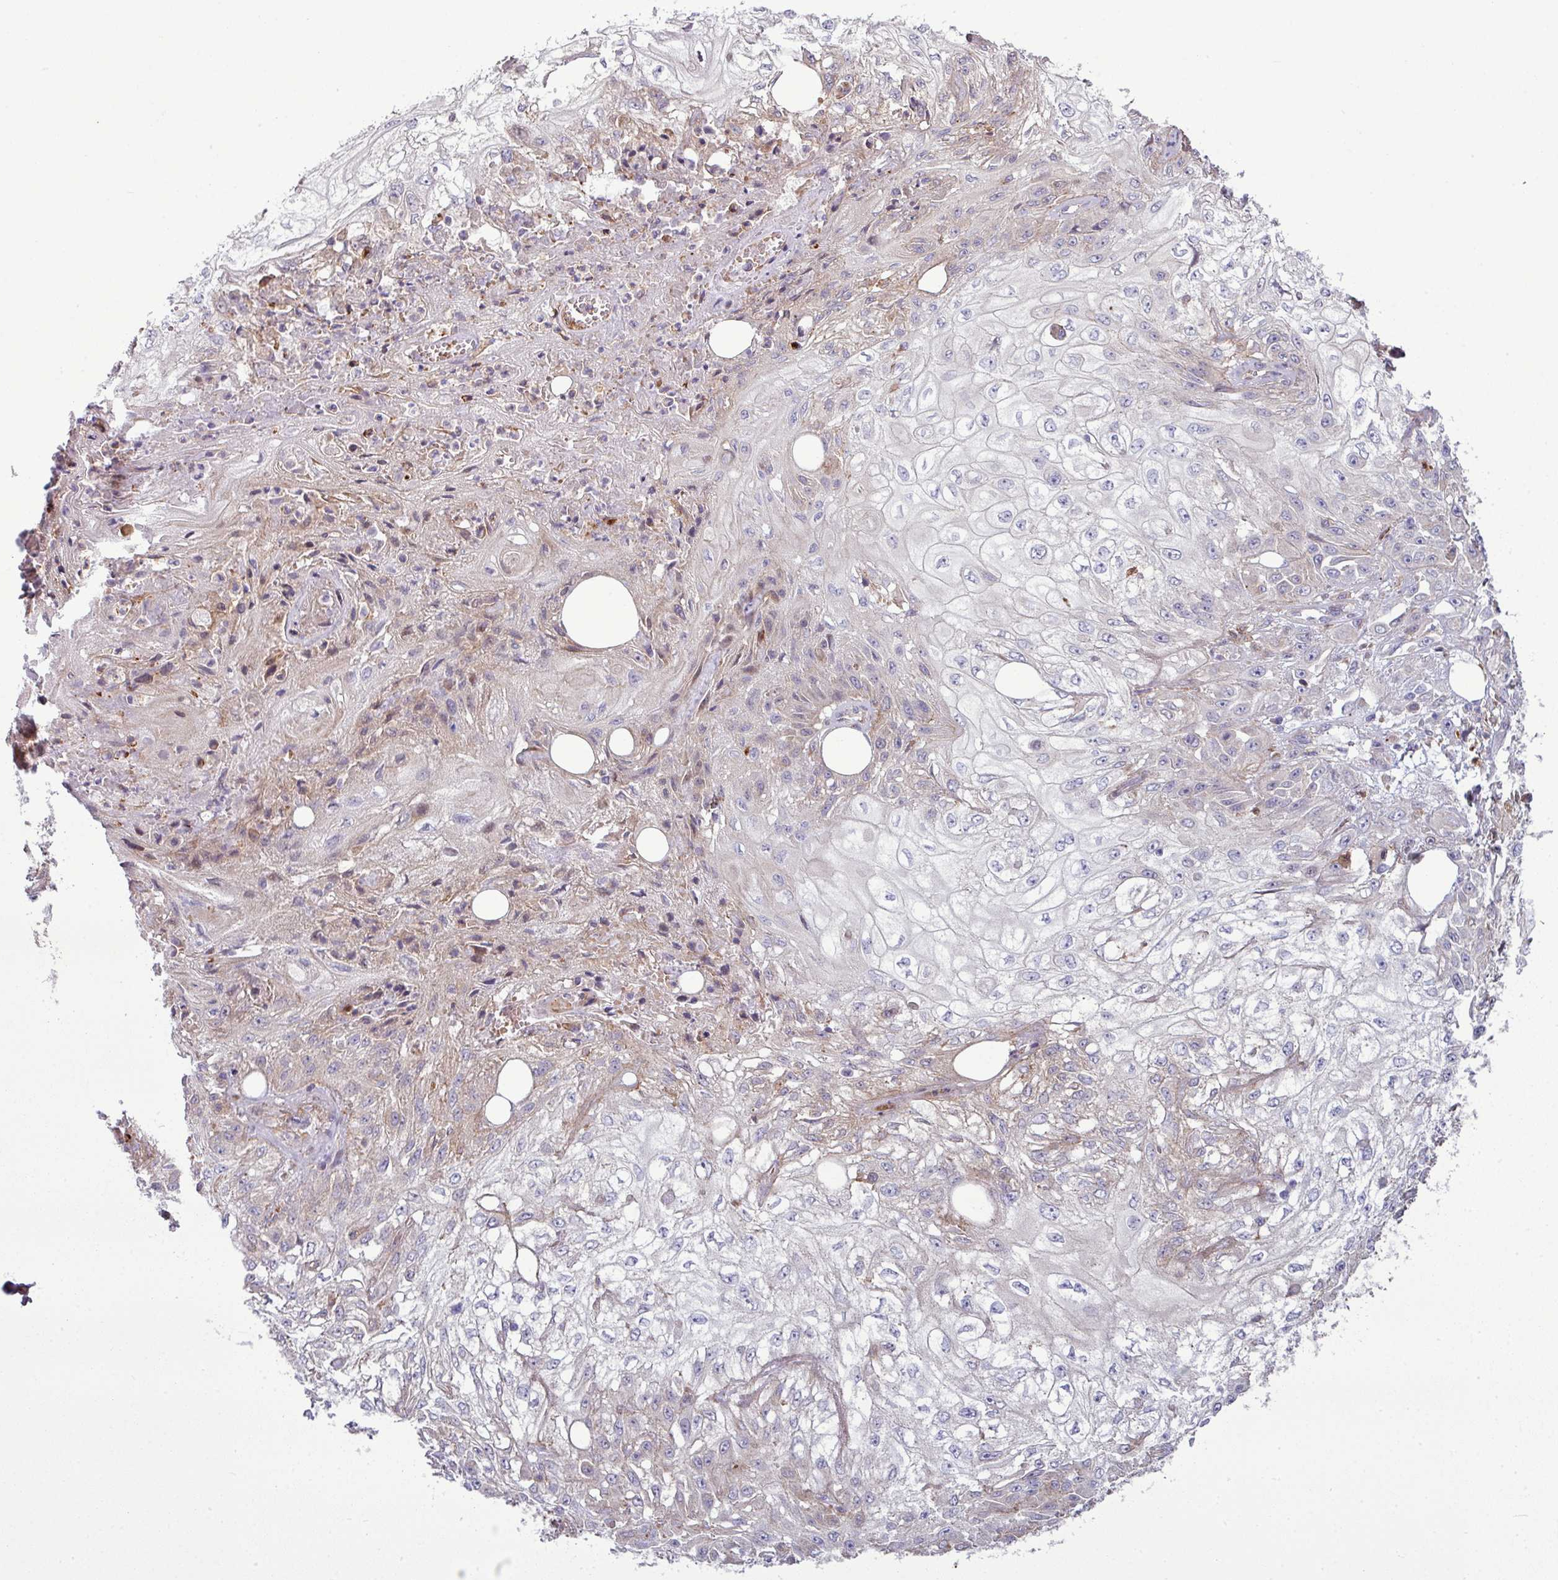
{"staining": {"intensity": "negative", "quantity": "none", "location": "none"}, "tissue": "skin cancer", "cell_type": "Tumor cells", "image_type": "cancer", "snomed": [{"axis": "morphology", "description": "Squamous cell carcinoma, NOS"}, {"axis": "morphology", "description": "Squamous cell carcinoma, metastatic, NOS"}, {"axis": "topography", "description": "Skin"}, {"axis": "topography", "description": "Lymph node"}], "caption": "Human skin cancer stained for a protein using IHC exhibits no expression in tumor cells.", "gene": "COL8A1", "patient": {"sex": "male", "age": 75}}